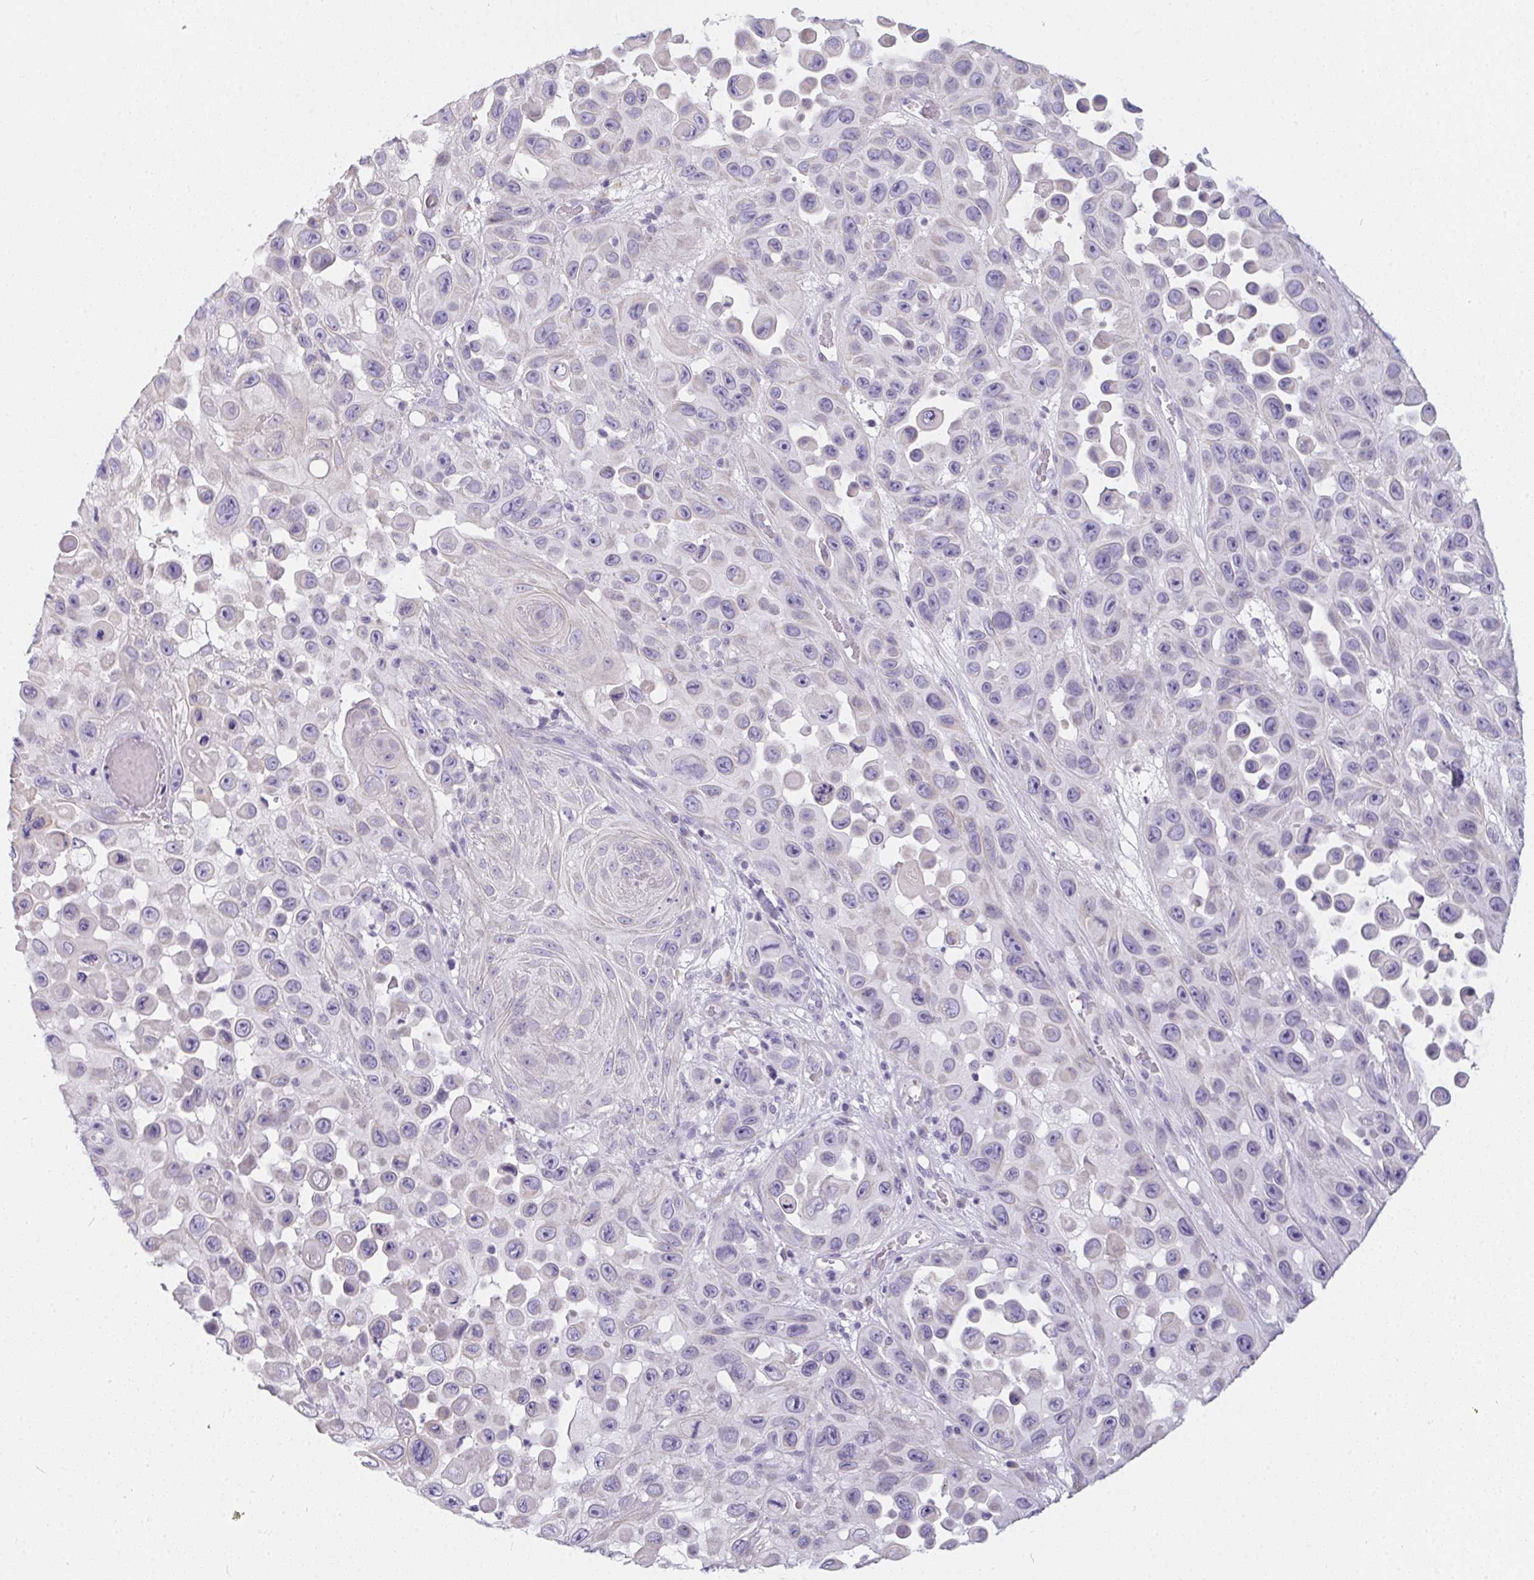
{"staining": {"intensity": "negative", "quantity": "none", "location": "none"}, "tissue": "skin cancer", "cell_type": "Tumor cells", "image_type": "cancer", "snomed": [{"axis": "morphology", "description": "Squamous cell carcinoma, NOS"}, {"axis": "topography", "description": "Skin"}], "caption": "A histopathology image of human skin cancer (squamous cell carcinoma) is negative for staining in tumor cells. (DAB (3,3'-diaminobenzidine) immunohistochemistry with hematoxylin counter stain).", "gene": "MAP1A", "patient": {"sex": "male", "age": 81}}